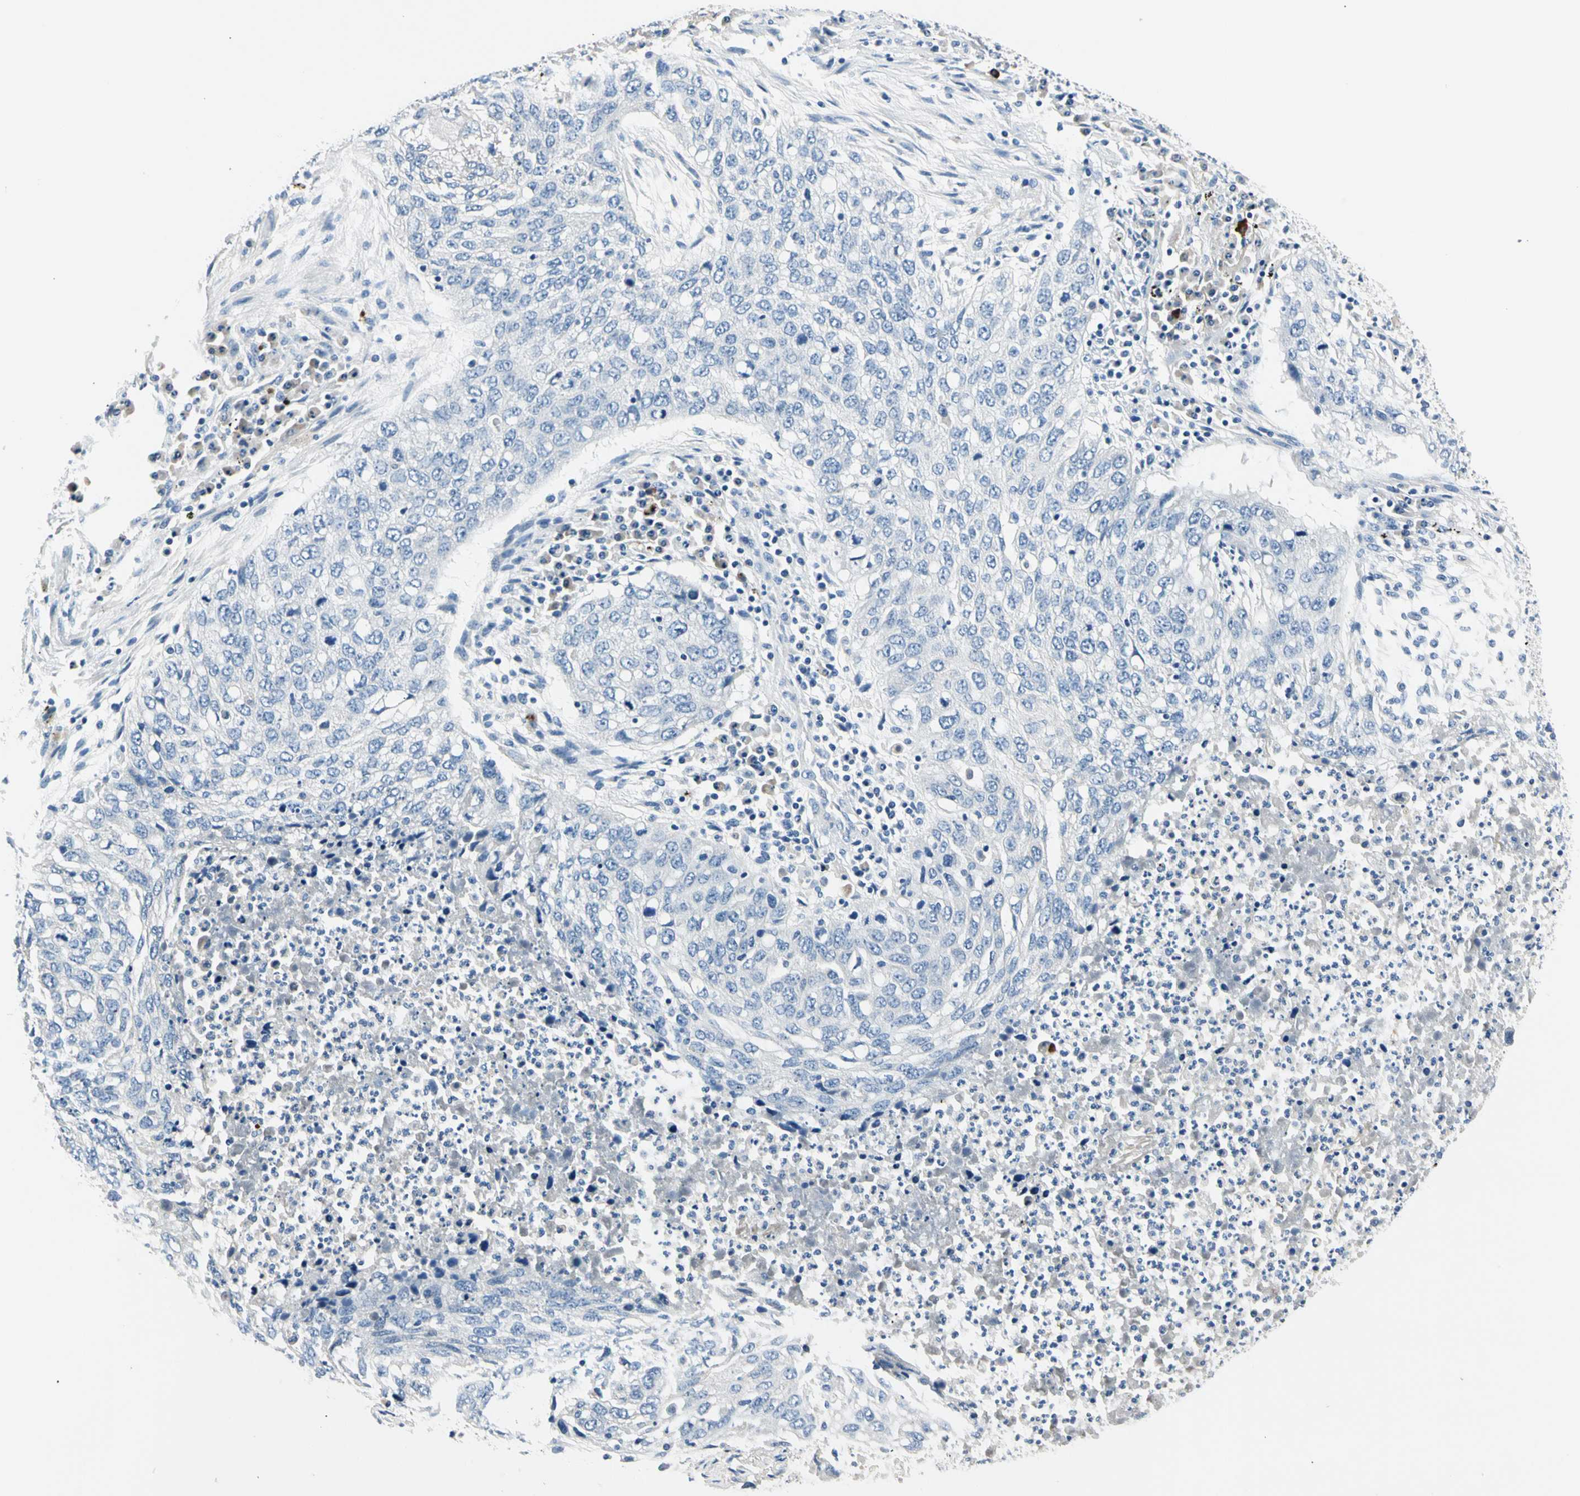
{"staining": {"intensity": "negative", "quantity": "none", "location": "none"}, "tissue": "lung cancer", "cell_type": "Tumor cells", "image_type": "cancer", "snomed": [{"axis": "morphology", "description": "Squamous cell carcinoma, NOS"}, {"axis": "topography", "description": "Lung"}], "caption": "Immunohistochemistry of lung cancer (squamous cell carcinoma) shows no positivity in tumor cells.", "gene": "TGFBR3", "patient": {"sex": "female", "age": 63}}